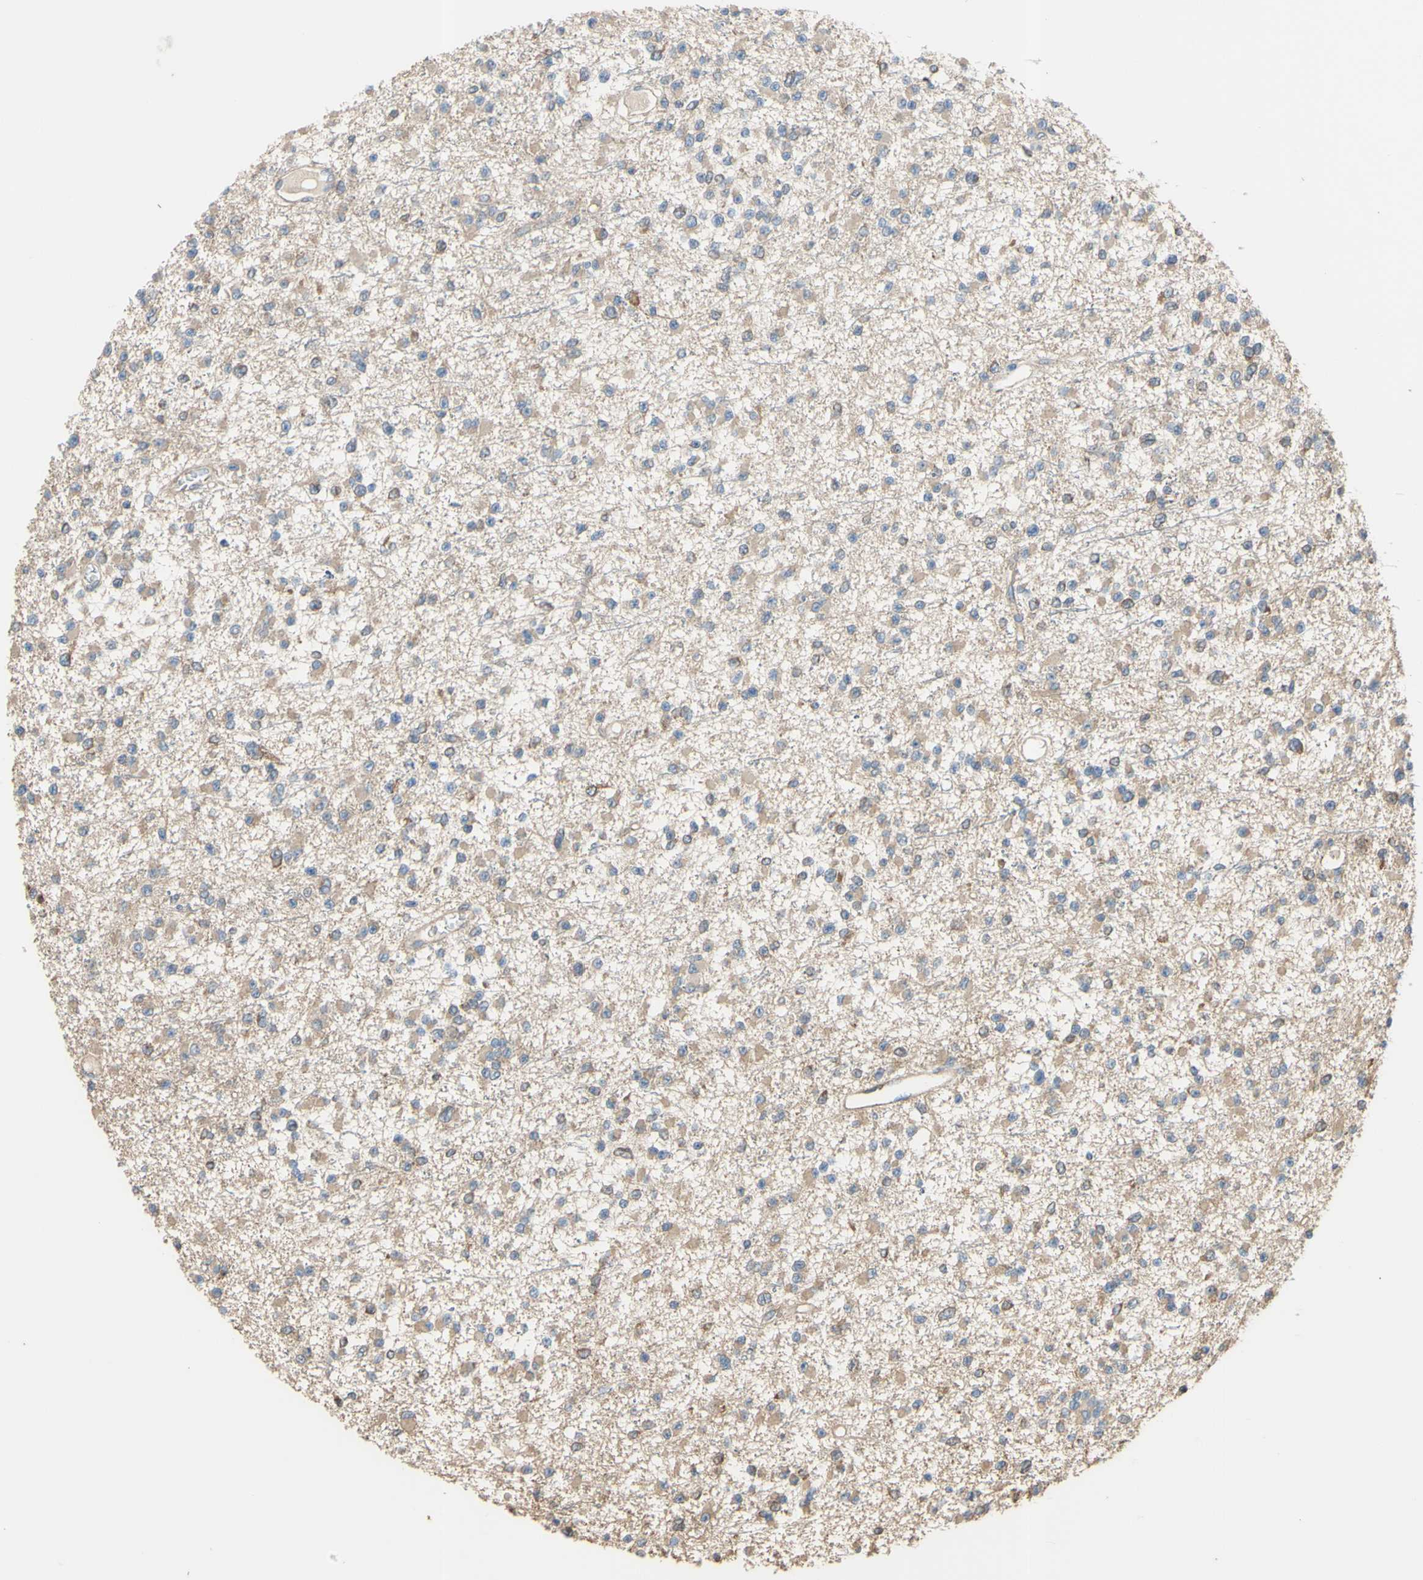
{"staining": {"intensity": "weak", "quantity": ">75%", "location": "cytoplasmic/membranous"}, "tissue": "glioma", "cell_type": "Tumor cells", "image_type": "cancer", "snomed": [{"axis": "morphology", "description": "Glioma, malignant, Low grade"}, {"axis": "topography", "description": "Brain"}], "caption": "Immunohistochemical staining of glioma exhibits low levels of weak cytoplasmic/membranous protein staining in approximately >75% of tumor cells.", "gene": "CTTN", "patient": {"sex": "female", "age": 22}}